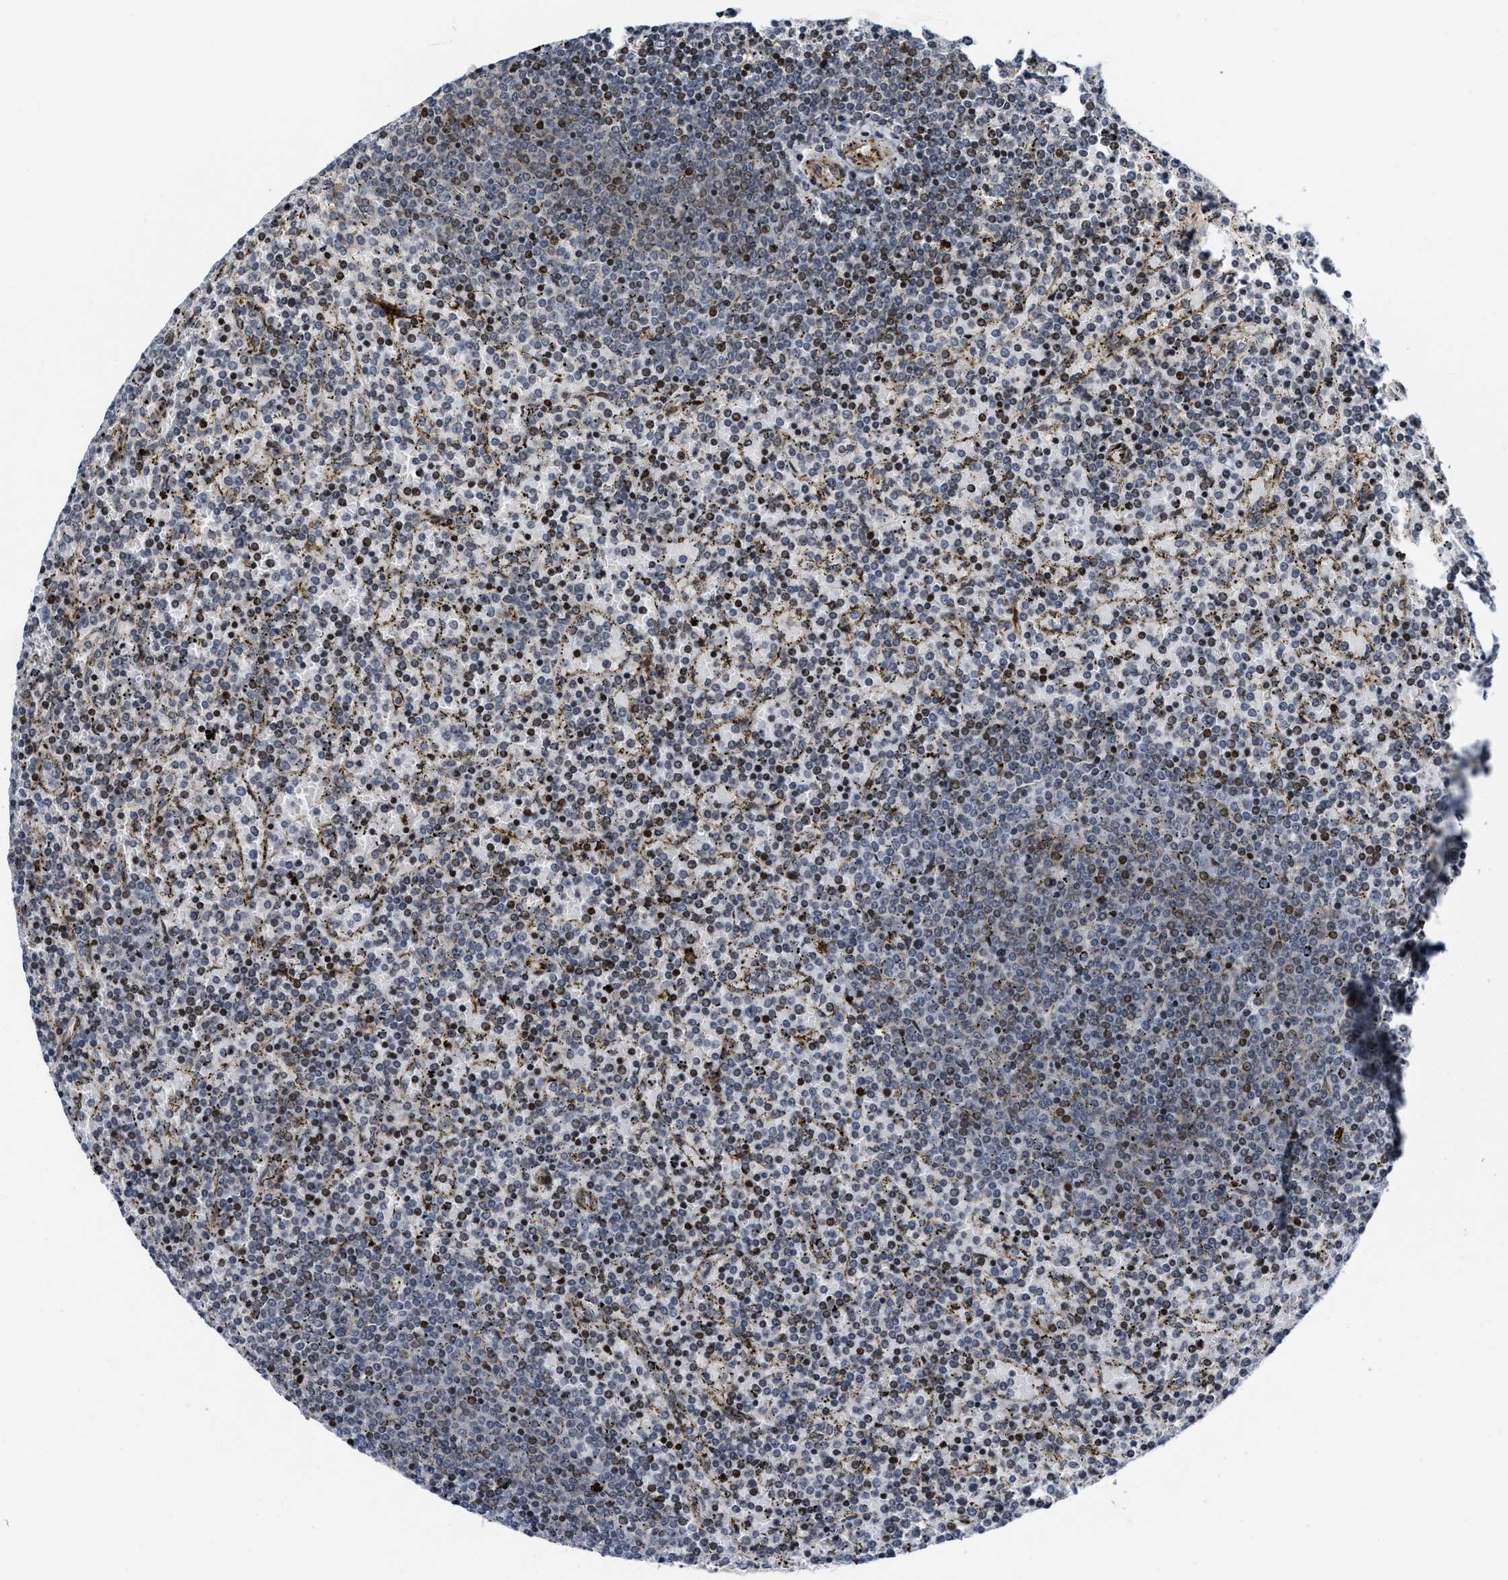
{"staining": {"intensity": "moderate", "quantity": "25%-75%", "location": "cytoplasmic/membranous"}, "tissue": "lymphoma", "cell_type": "Tumor cells", "image_type": "cancer", "snomed": [{"axis": "morphology", "description": "Malignant lymphoma, non-Hodgkin's type, Low grade"}, {"axis": "topography", "description": "Spleen"}], "caption": "This photomicrograph shows low-grade malignant lymphoma, non-Hodgkin's type stained with immunohistochemistry to label a protein in brown. The cytoplasmic/membranous of tumor cells show moderate positivity for the protein. Nuclei are counter-stained blue.", "gene": "TGFB1I1", "patient": {"sex": "female", "age": 77}}